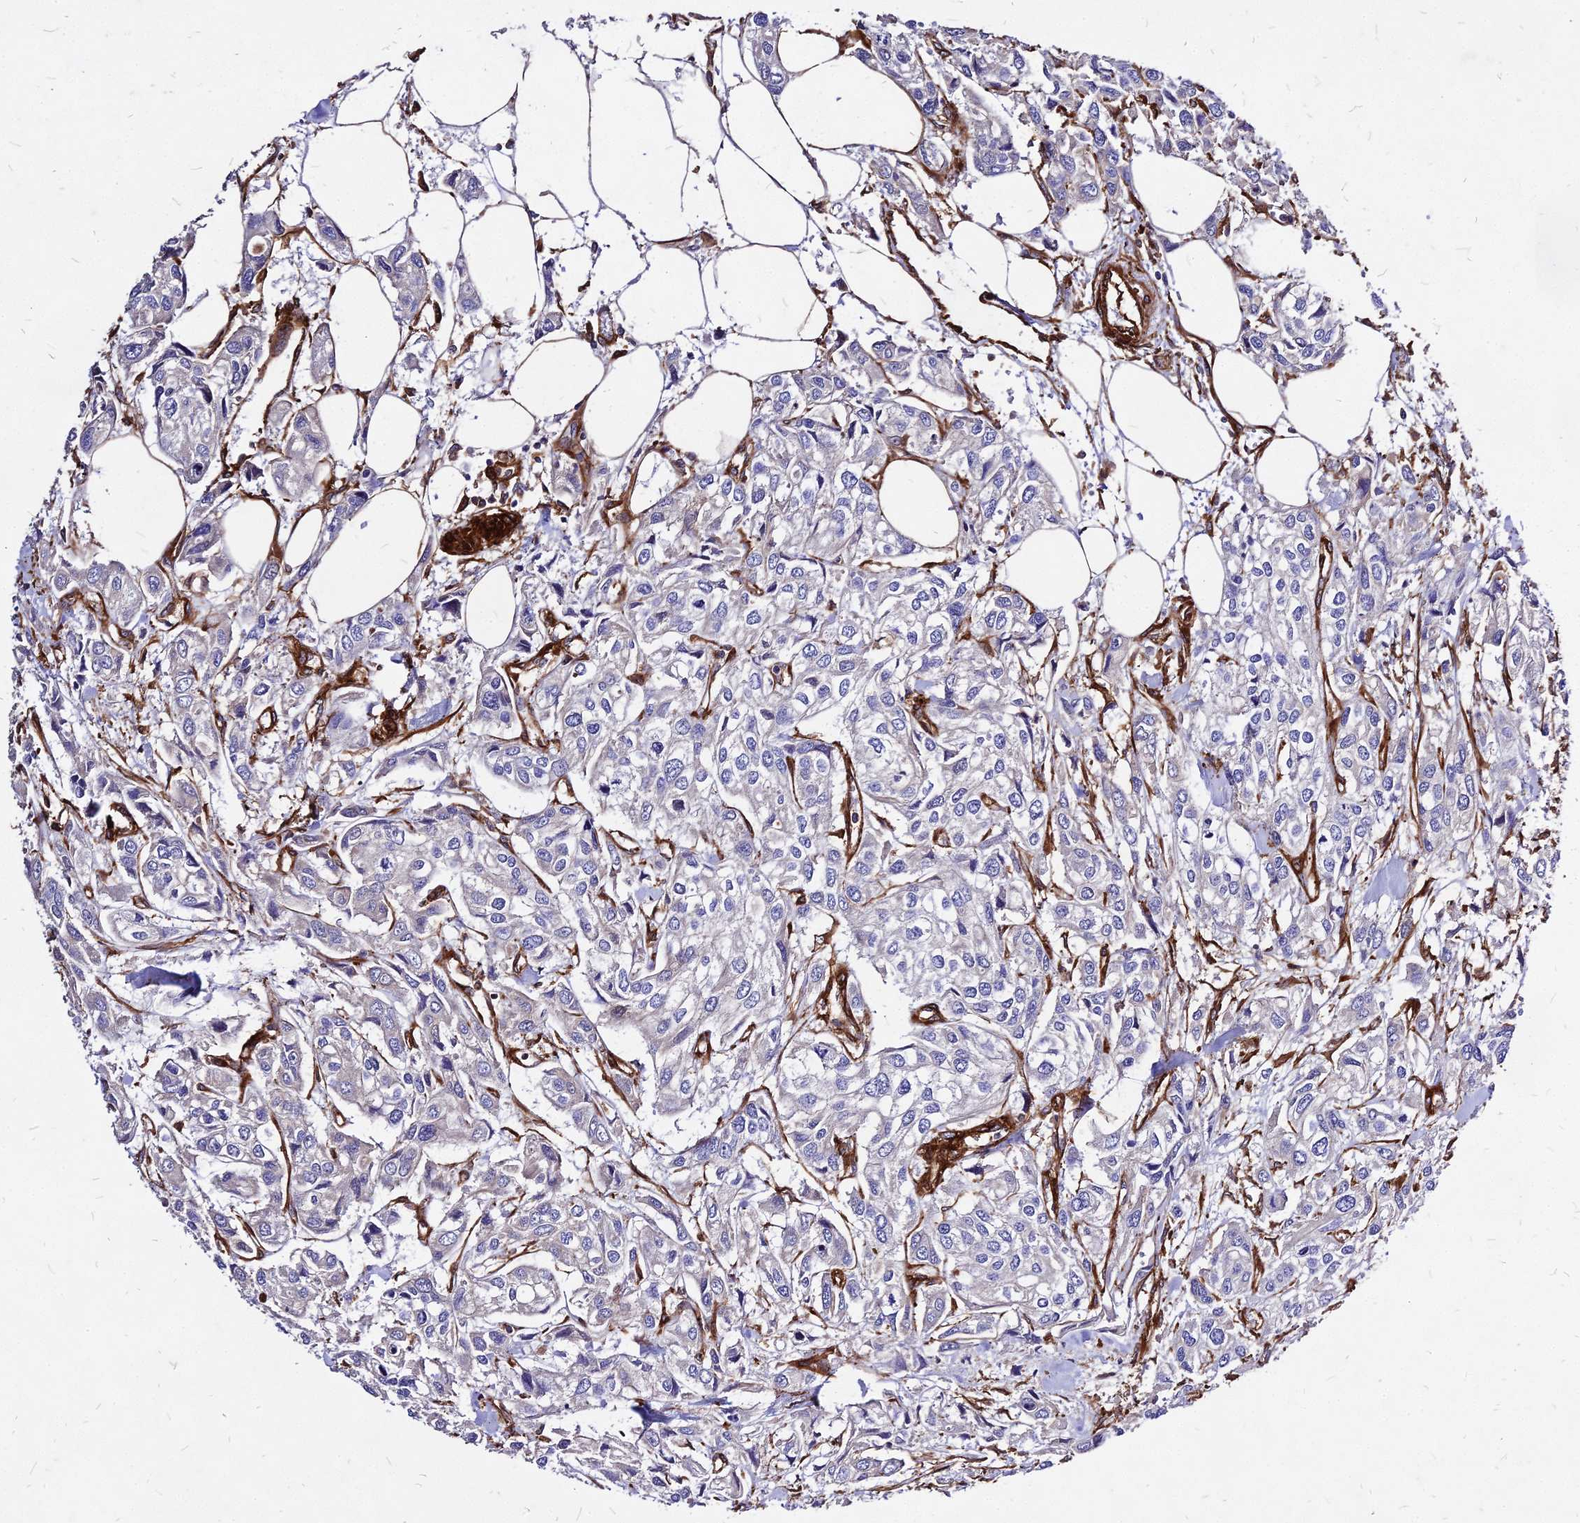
{"staining": {"intensity": "negative", "quantity": "none", "location": "none"}, "tissue": "urothelial cancer", "cell_type": "Tumor cells", "image_type": "cancer", "snomed": [{"axis": "morphology", "description": "Urothelial carcinoma, High grade"}, {"axis": "topography", "description": "Urinary bladder"}], "caption": "An immunohistochemistry (IHC) image of urothelial cancer is shown. There is no staining in tumor cells of urothelial cancer.", "gene": "EFCC1", "patient": {"sex": "male", "age": 67}}